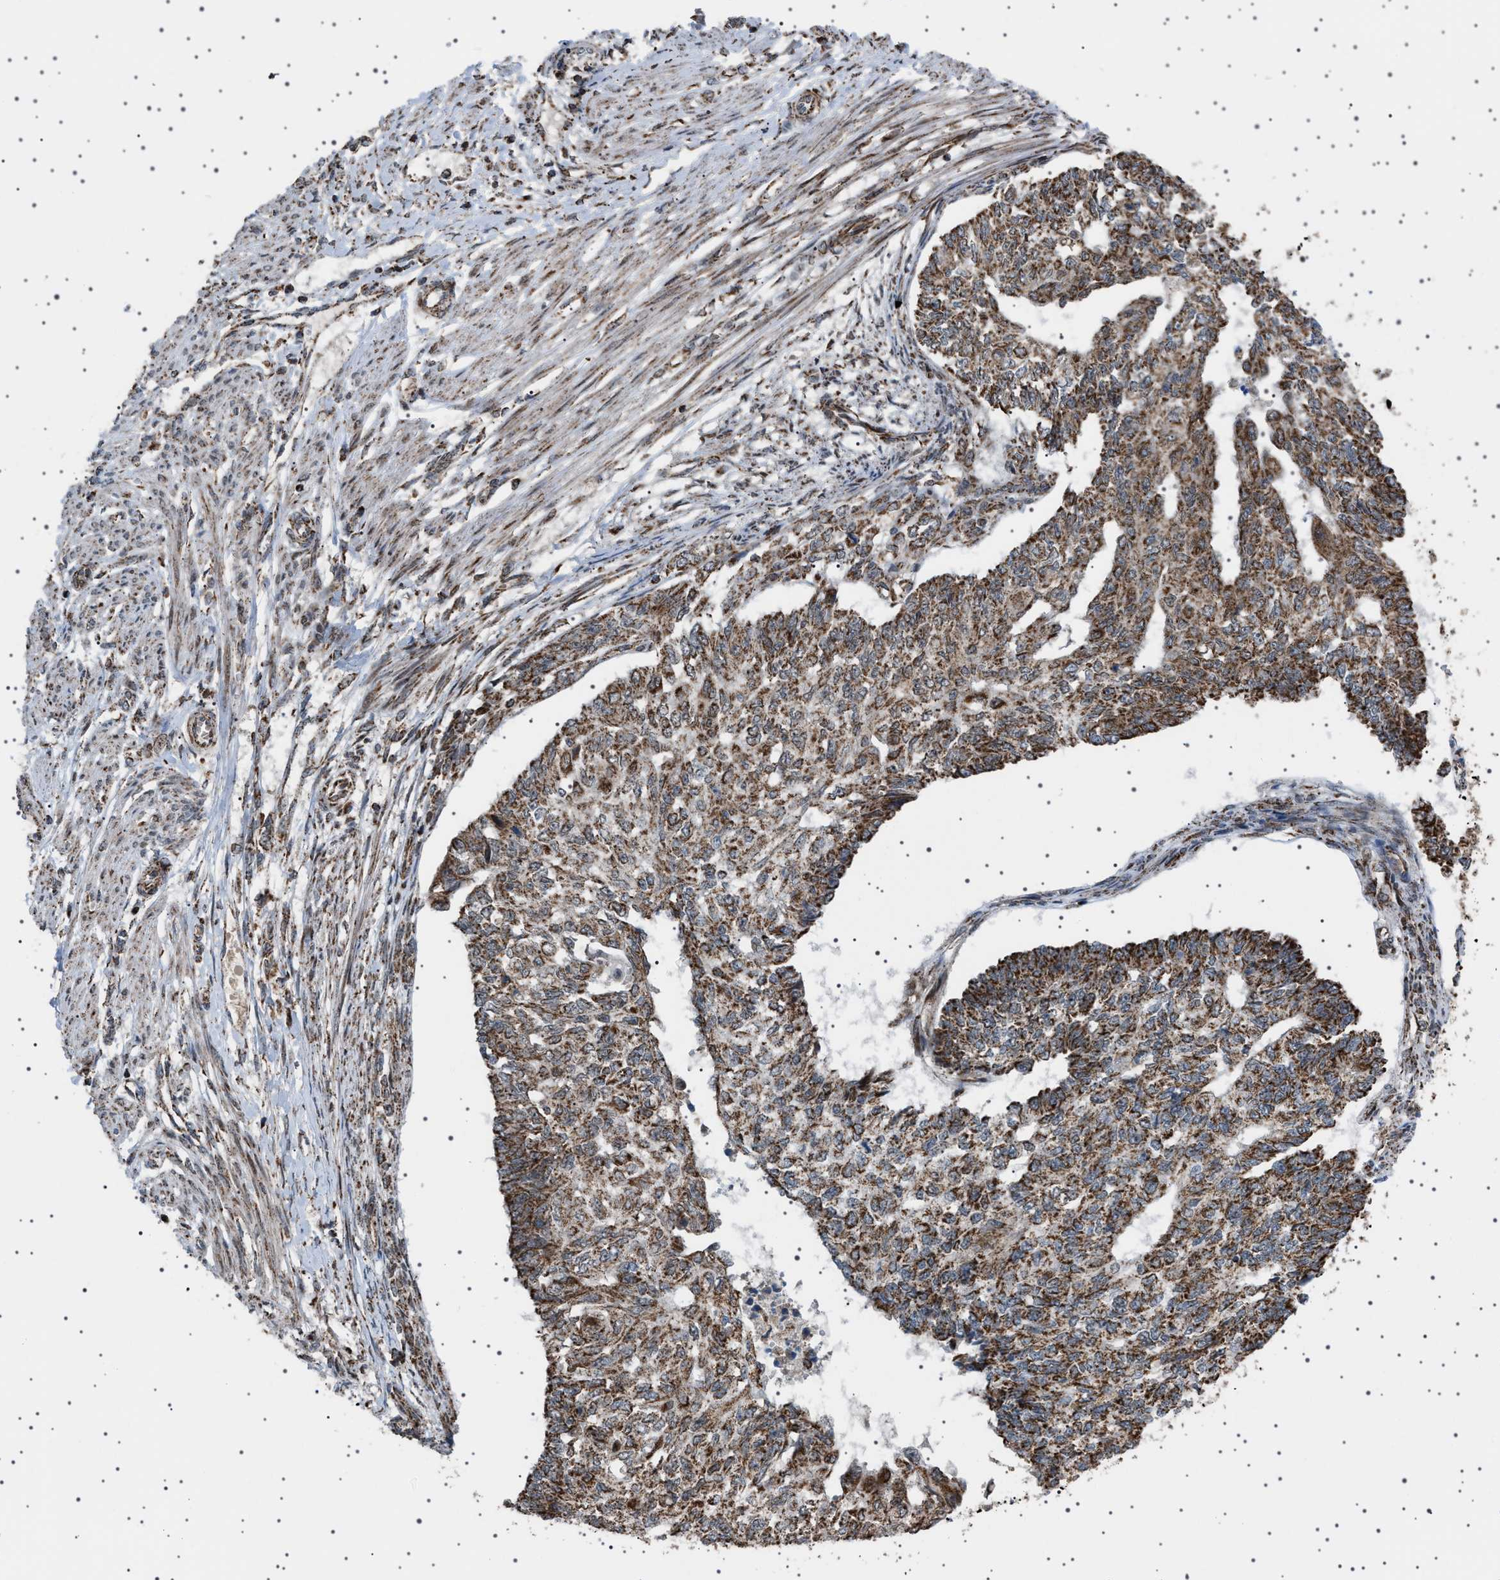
{"staining": {"intensity": "moderate", "quantity": ">75%", "location": "cytoplasmic/membranous"}, "tissue": "endometrial cancer", "cell_type": "Tumor cells", "image_type": "cancer", "snomed": [{"axis": "morphology", "description": "Adenocarcinoma, NOS"}, {"axis": "topography", "description": "Endometrium"}], "caption": "Immunohistochemistry (IHC) of endometrial cancer reveals medium levels of moderate cytoplasmic/membranous expression in about >75% of tumor cells.", "gene": "MELK", "patient": {"sex": "female", "age": 32}}